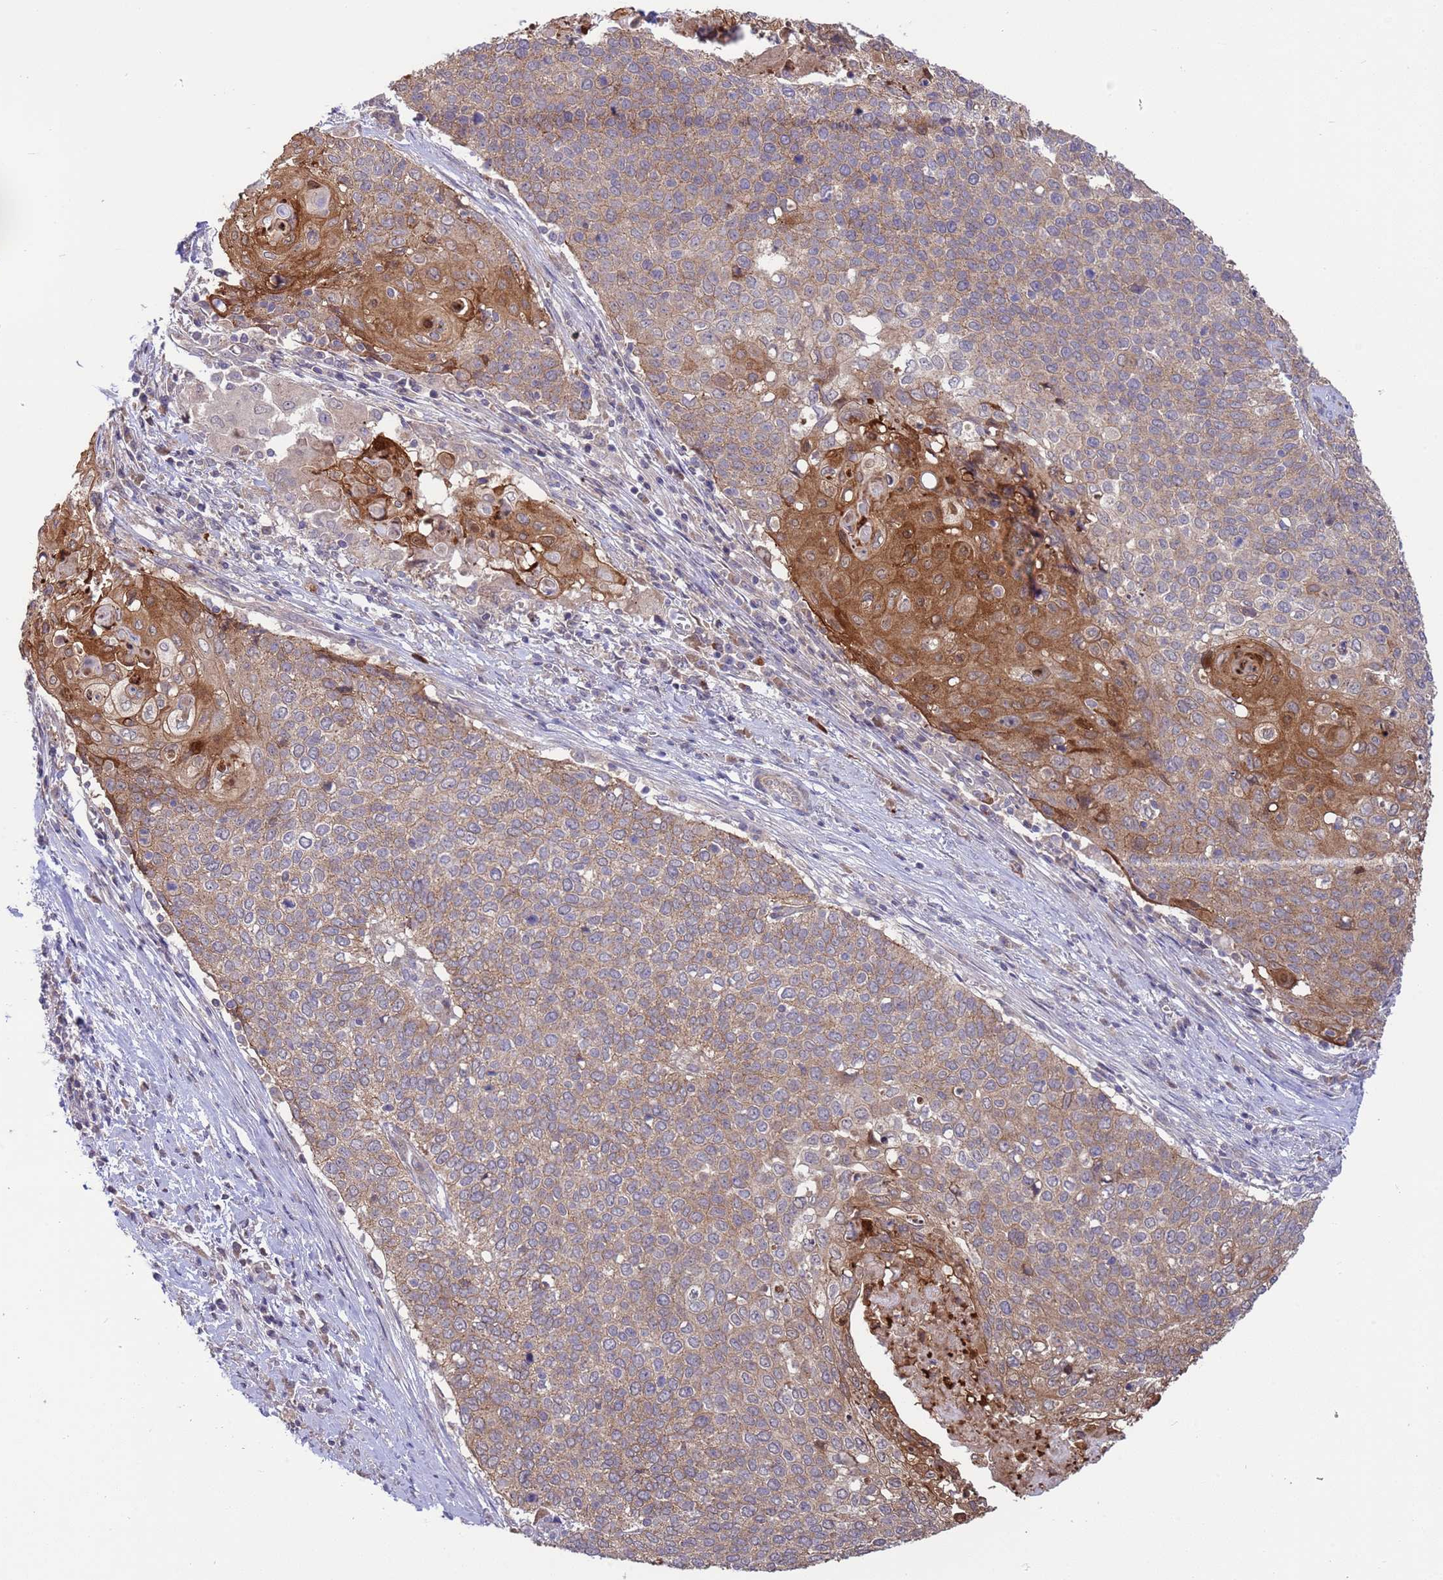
{"staining": {"intensity": "moderate", "quantity": "25%-75%", "location": "cytoplasmic/membranous"}, "tissue": "cervical cancer", "cell_type": "Tumor cells", "image_type": "cancer", "snomed": [{"axis": "morphology", "description": "Squamous cell carcinoma, NOS"}, {"axis": "topography", "description": "Cervix"}], "caption": "Immunohistochemistry (IHC) staining of cervical cancer, which reveals medium levels of moderate cytoplasmic/membranous staining in approximately 25%-75% of tumor cells indicating moderate cytoplasmic/membranous protein positivity. The staining was performed using DAB (3,3'-diaminobenzidine) (brown) for protein detection and nuclei were counterstained in hematoxylin (blue).", "gene": "GJA10", "patient": {"sex": "female", "age": 39}}